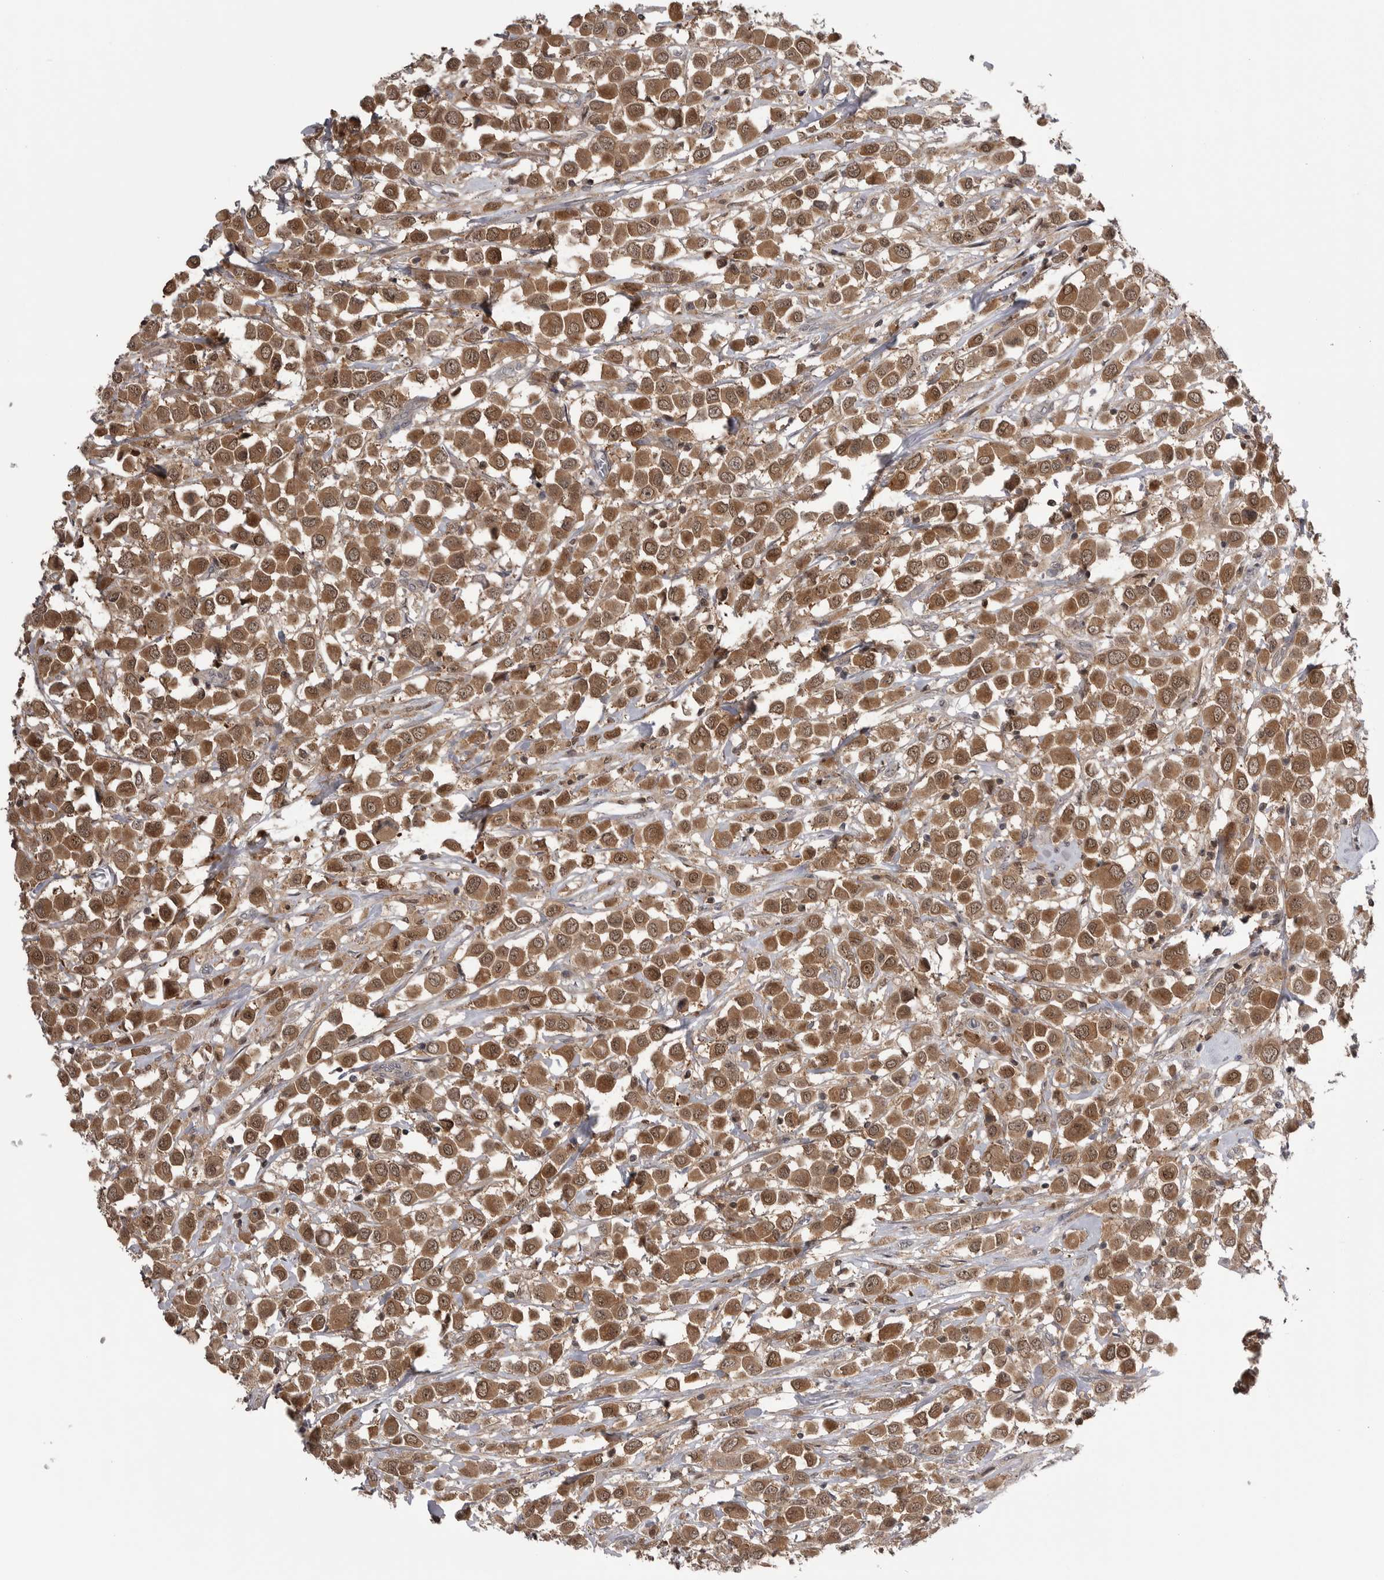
{"staining": {"intensity": "moderate", "quantity": ">75%", "location": "cytoplasmic/membranous,nuclear"}, "tissue": "breast cancer", "cell_type": "Tumor cells", "image_type": "cancer", "snomed": [{"axis": "morphology", "description": "Duct carcinoma"}, {"axis": "topography", "description": "Breast"}], "caption": "Immunohistochemical staining of breast cancer (infiltrating ductal carcinoma) exhibits medium levels of moderate cytoplasmic/membranous and nuclear positivity in approximately >75% of tumor cells.", "gene": "MAPK13", "patient": {"sex": "female", "age": 61}}